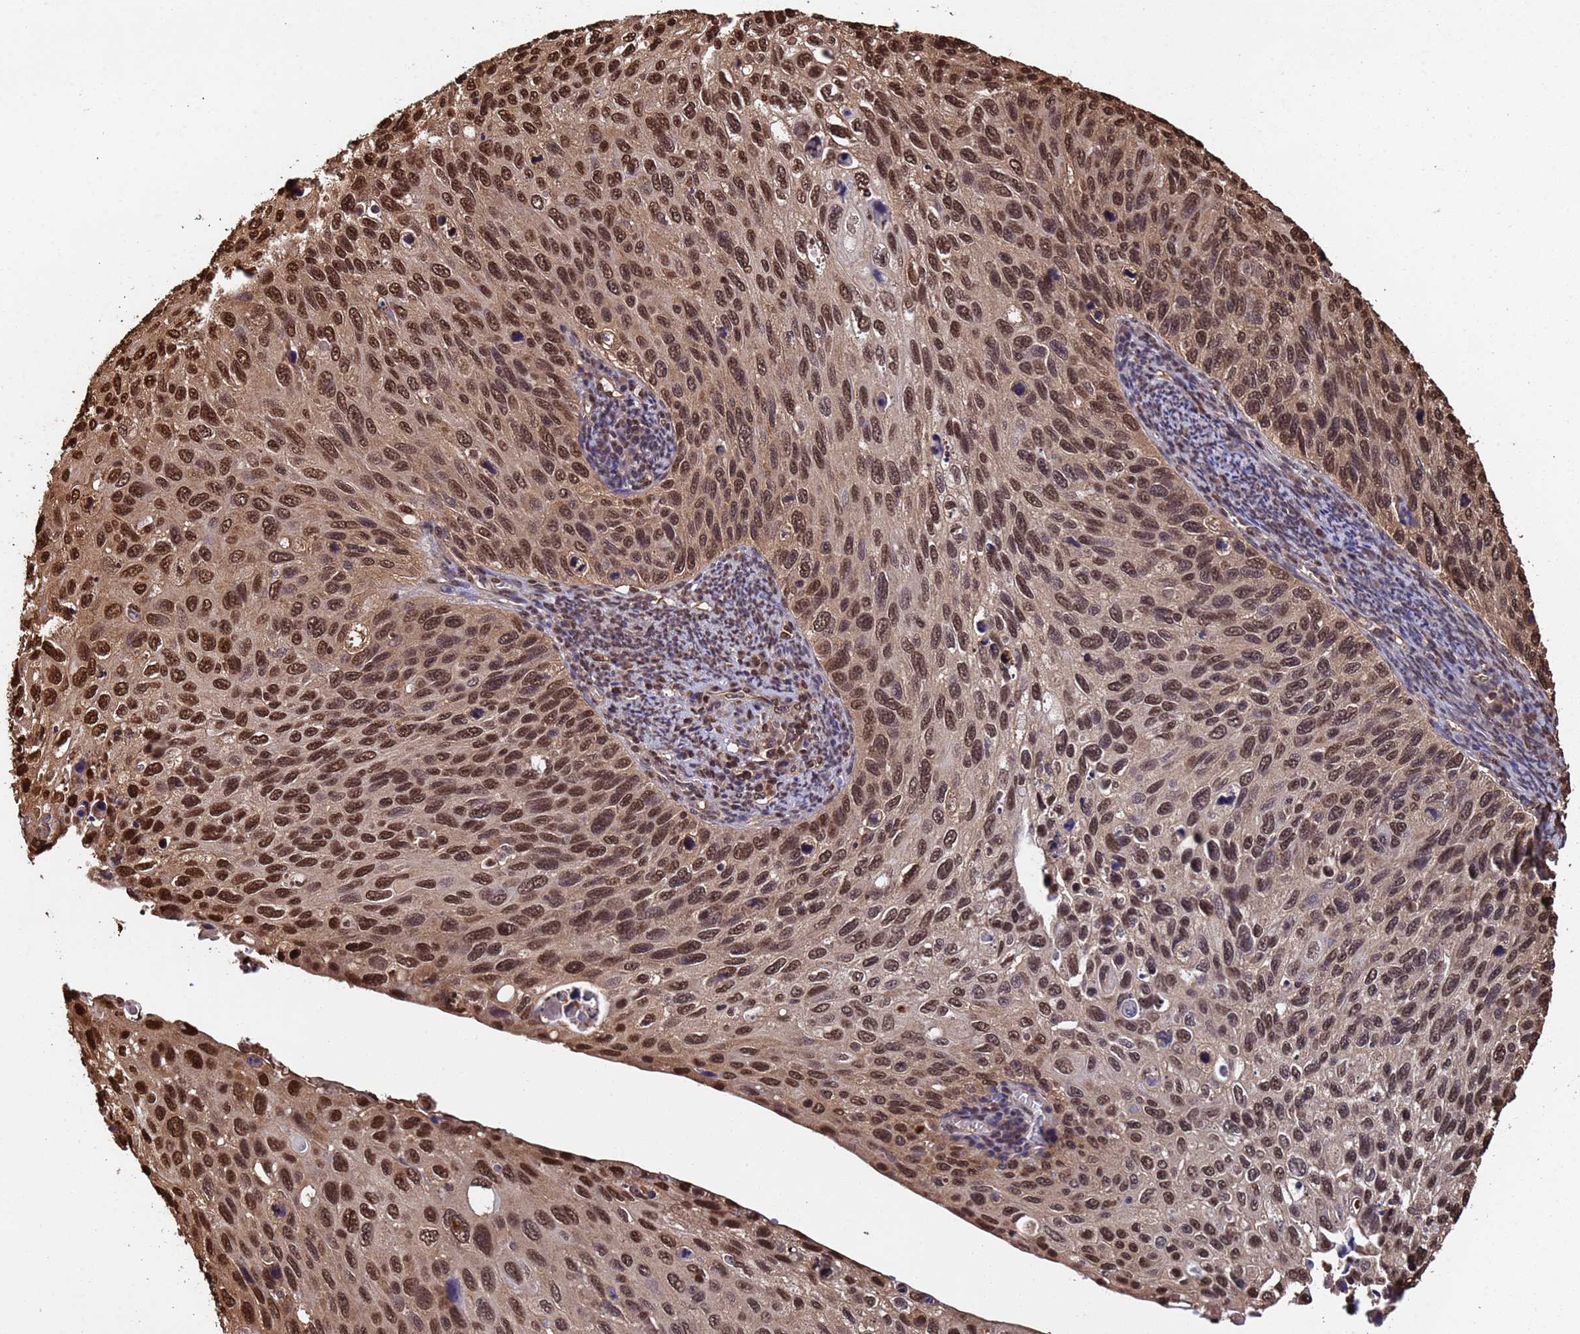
{"staining": {"intensity": "moderate", "quantity": ">75%", "location": "nuclear"}, "tissue": "cervical cancer", "cell_type": "Tumor cells", "image_type": "cancer", "snomed": [{"axis": "morphology", "description": "Squamous cell carcinoma, NOS"}, {"axis": "topography", "description": "Cervix"}], "caption": "Immunohistochemistry of human cervical squamous cell carcinoma reveals medium levels of moderate nuclear expression in about >75% of tumor cells. (Stains: DAB in brown, nuclei in blue, Microscopy: brightfield microscopy at high magnification).", "gene": "SUMO4", "patient": {"sex": "female", "age": 70}}